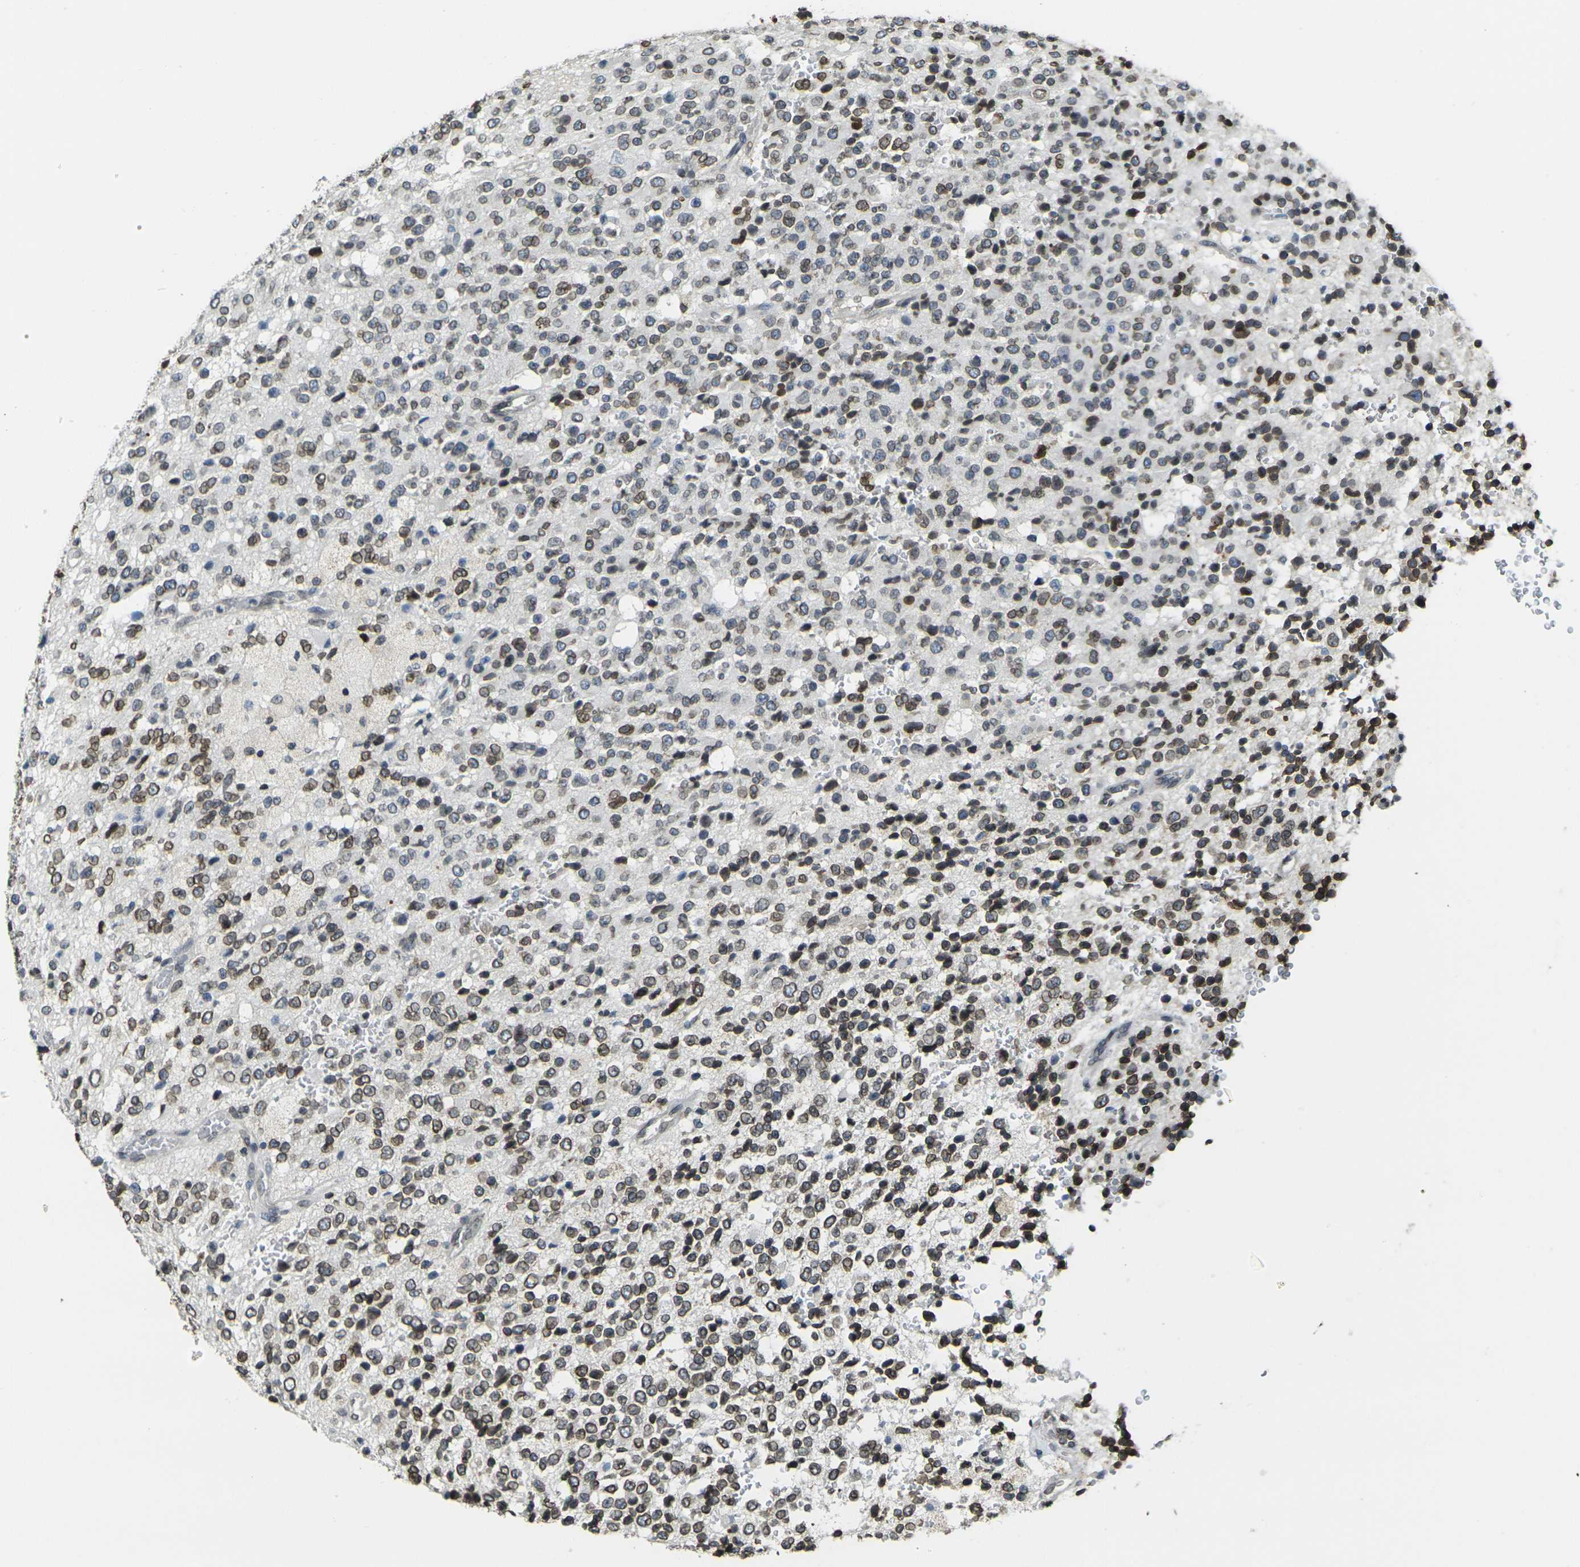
{"staining": {"intensity": "strong", "quantity": "25%-75%", "location": "cytoplasmic/membranous,nuclear"}, "tissue": "glioma", "cell_type": "Tumor cells", "image_type": "cancer", "snomed": [{"axis": "morphology", "description": "Glioma, malignant, High grade"}, {"axis": "topography", "description": "pancreas cauda"}], "caption": "Glioma stained with a brown dye exhibits strong cytoplasmic/membranous and nuclear positive staining in about 25%-75% of tumor cells.", "gene": "BRDT", "patient": {"sex": "male", "age": 60}}